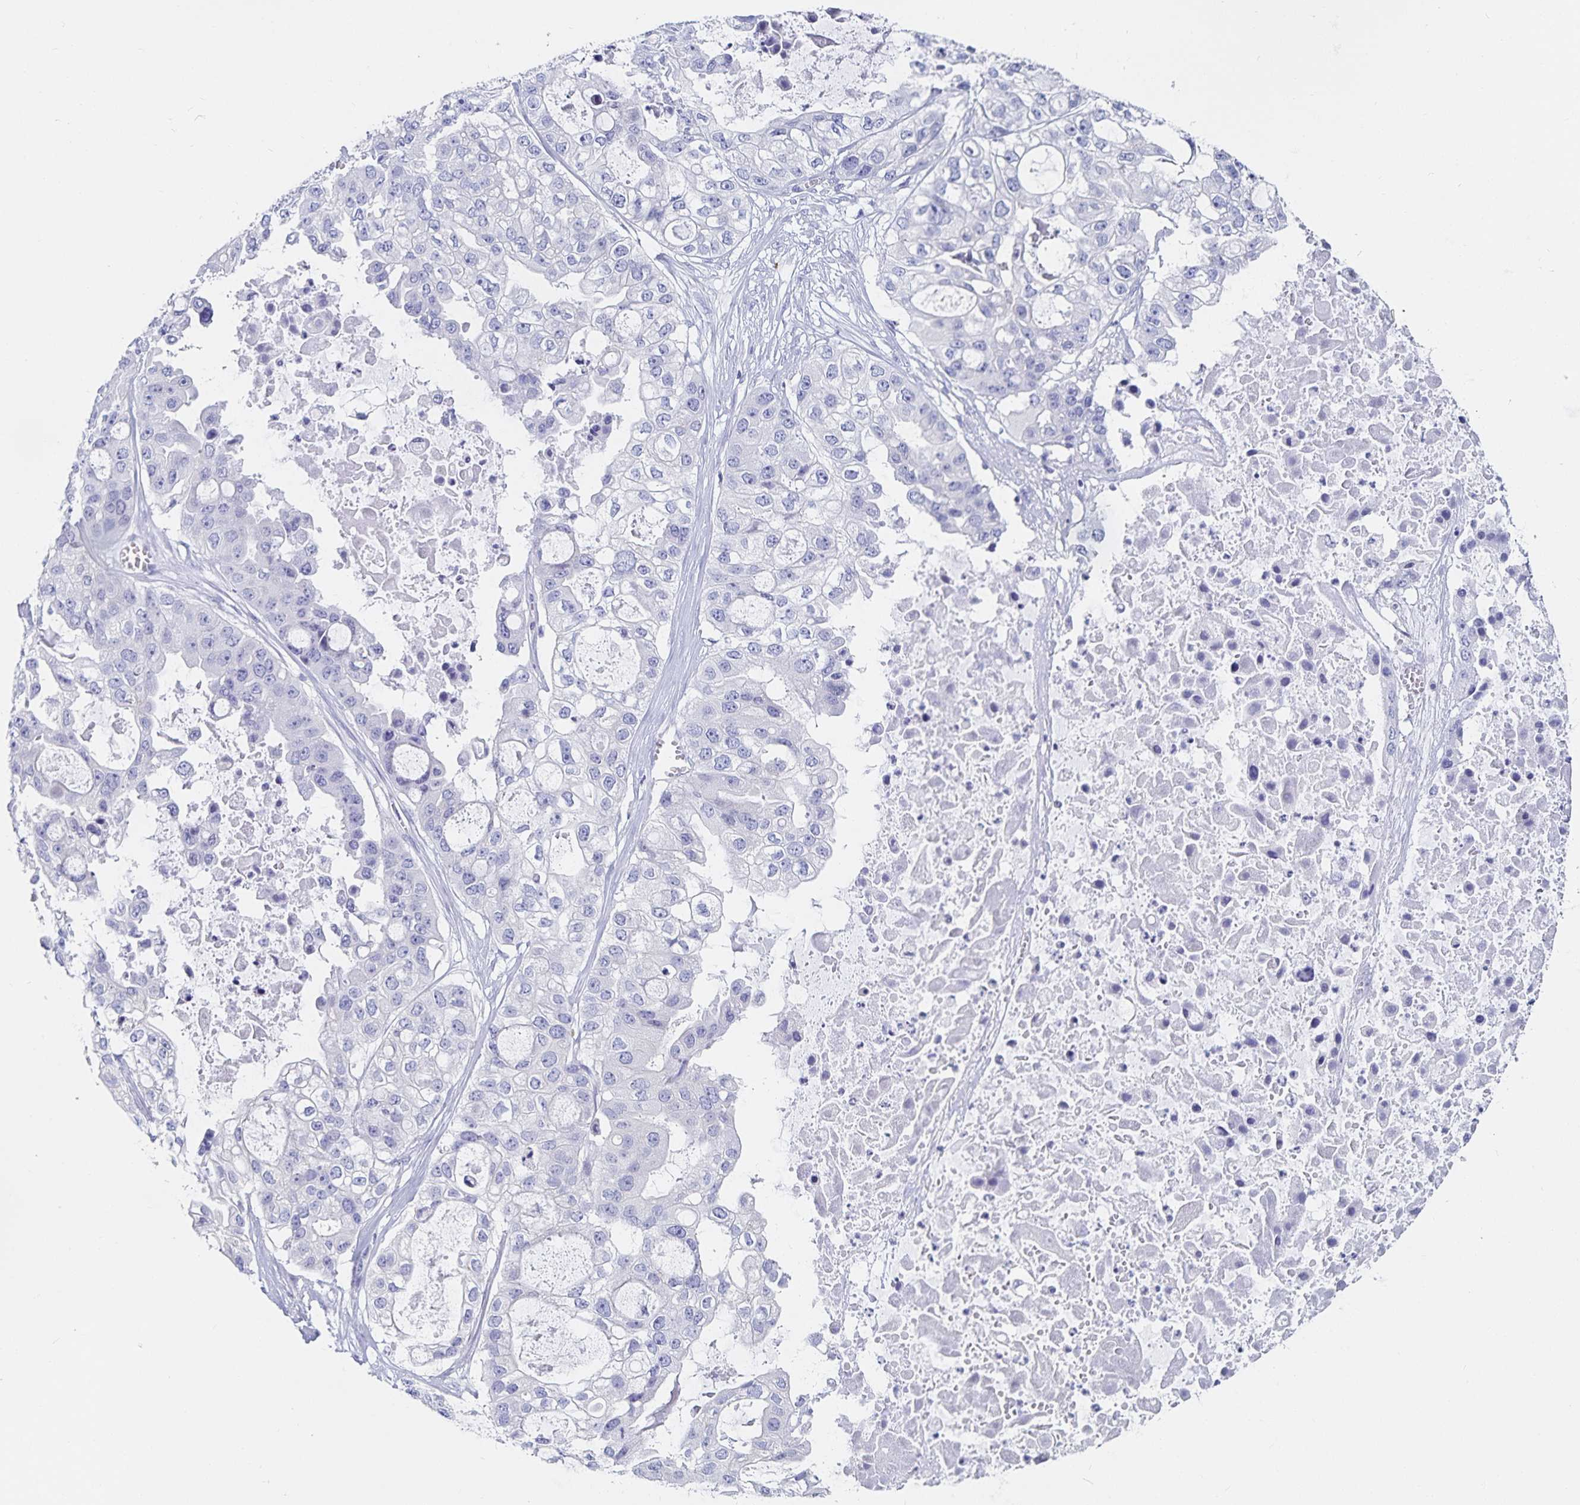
{"staining": {"intensity": "negative", "quantity": "none", "location": "none"}, "tissue": "ovarian cancer", "cell_type": "Tumor cells", "image_type": "cancer", "snomed": [{"axis": "morphology", "description": "Cystadenocarcinoma, serous, NOS"}, {"axis": "topography", "description": "Ovary"}], "caption": "Immunohistochemical staining of ovarian cancer (serous cystadenocarcinoma) exhibits no significant staining in tumor cells.", "gene": "TNIP1", "patient": {"sex": "female", "age": 56}}